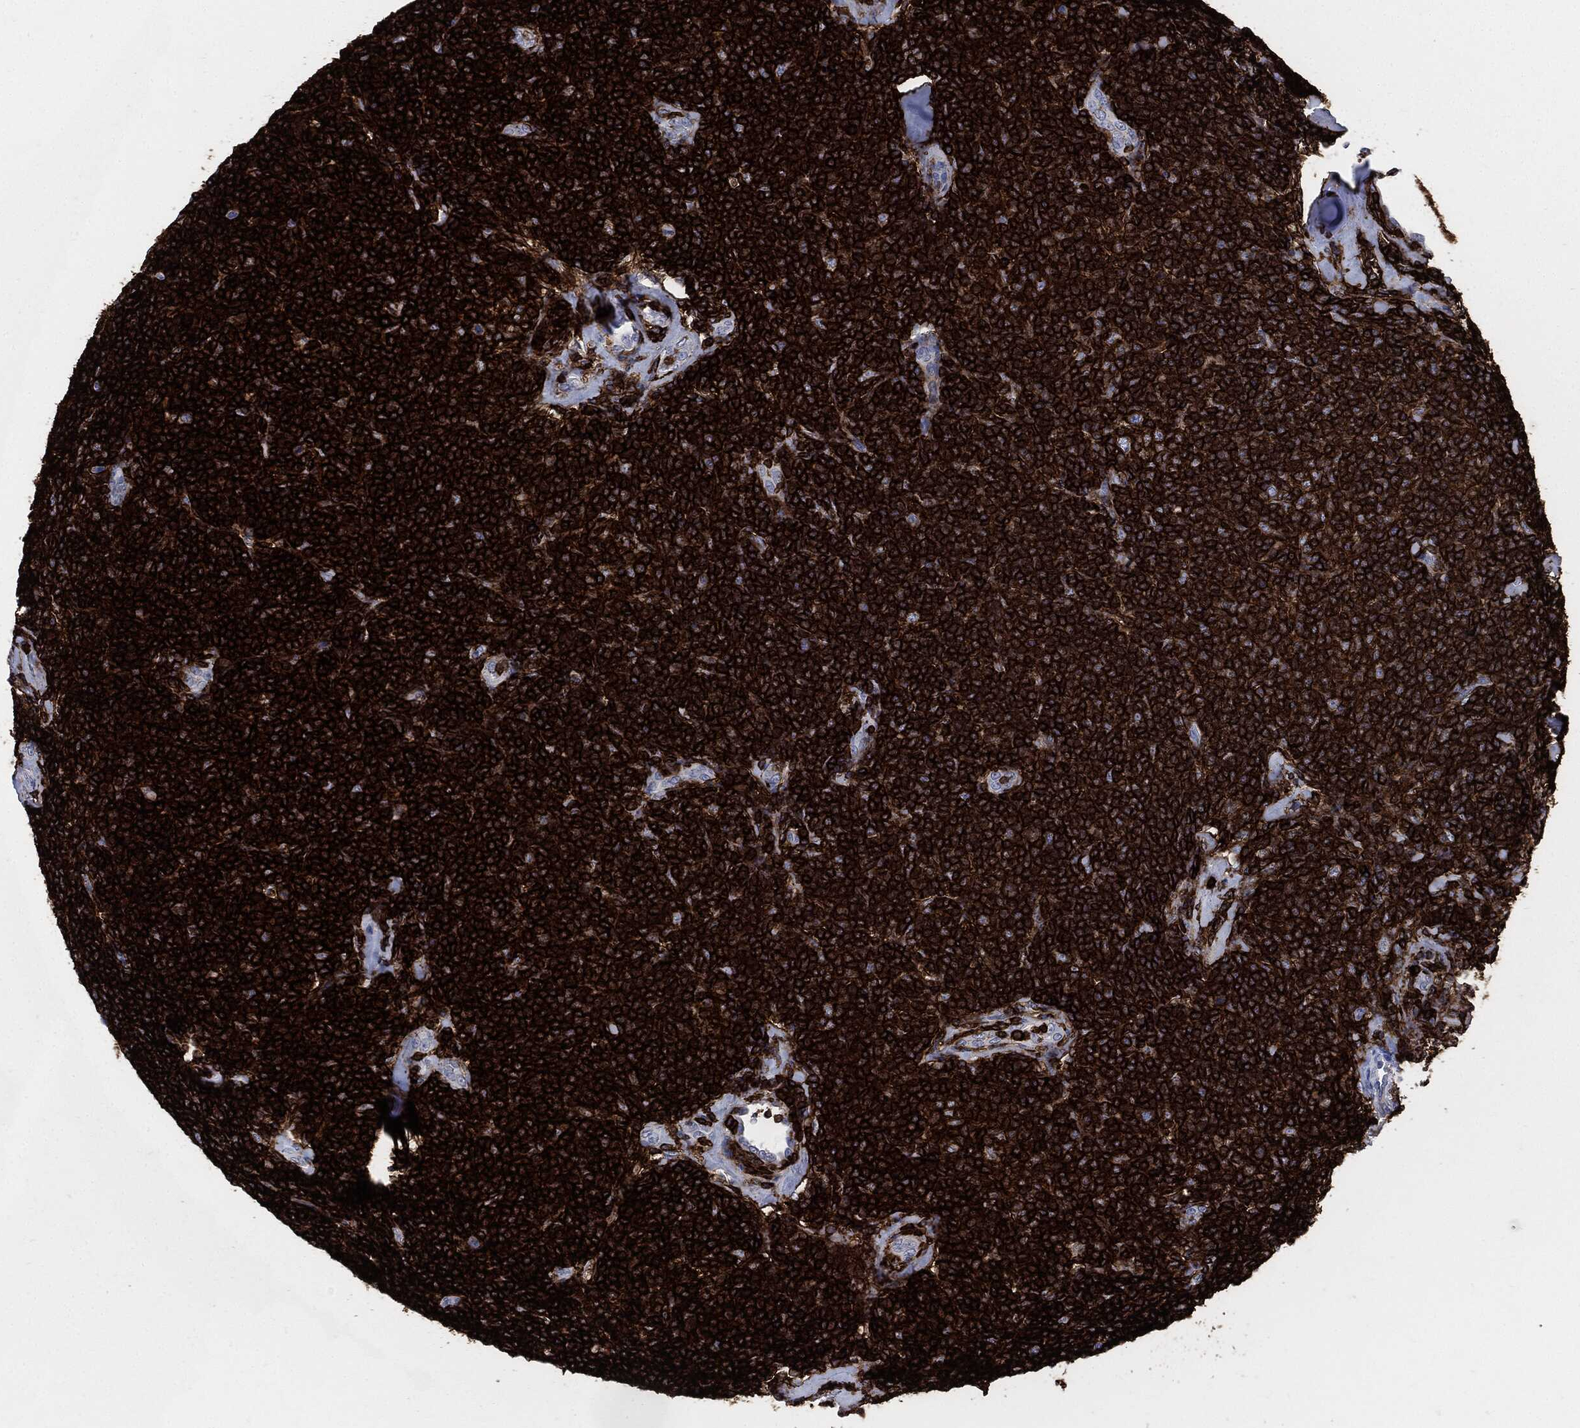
{"staining": {"intensity": "strong", "quantity": ">75%", "location": "cytoplasmic/membranous"}, "tissue": "lymphoma", "cell_type": "Tumor cells", "image_type": "cancer", "snomed": [{"axis": "morphology", "description": "Malignant lymphoma, non-Hodgkin's type, Low grade"}, {"axis": "topography", "description": "Lymph node"}], "caption": "The photomicrograph displays staining of lymphoma, revealing strong cytoplasmic/membranous protein expression (brown color) within tumor cells.", "gene": "PTPRC", "patient": {"sex": "female", "age": 56}}